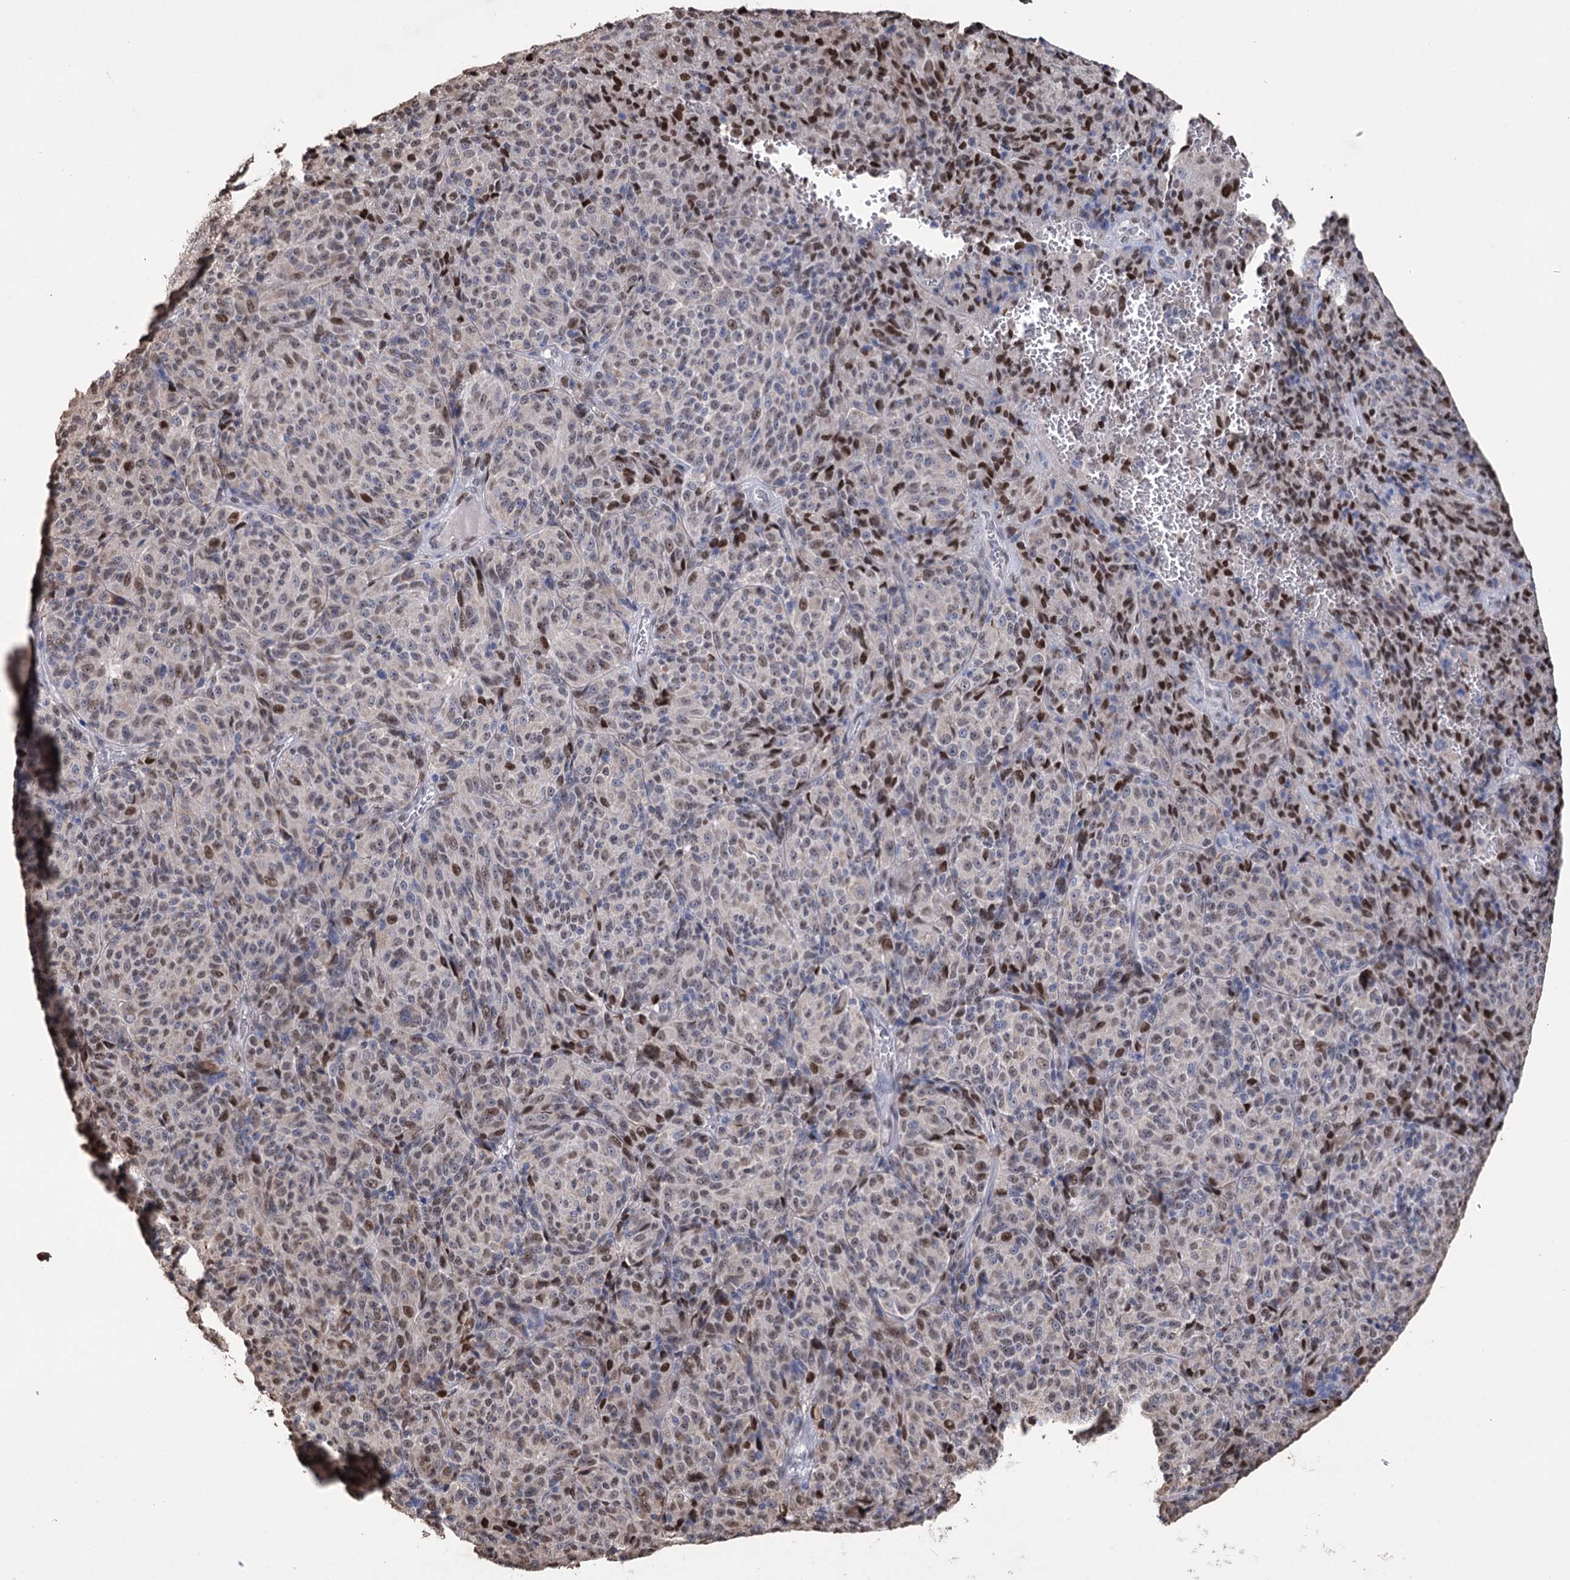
{"staining": {"intensity": "moderate", "quantity": "25%-75%", "location": "nuclear"}, "tissue": "melanoma", "cell_type": "Tumor cells", "image_type": "cancer", "snomed": [{"axis": "morphology", "description": "Malignant melanoma, Metastatic site"}, {"axis": "topography", "description": "Brain"}], "caption": "Melanoma was stained to show a protein in brown. There is medium levels of moderate nuclear staining in approximately 25%-75% of tumor cells.", "gene": "NFU1", "patient": {"sex": "female", "age": 56}}